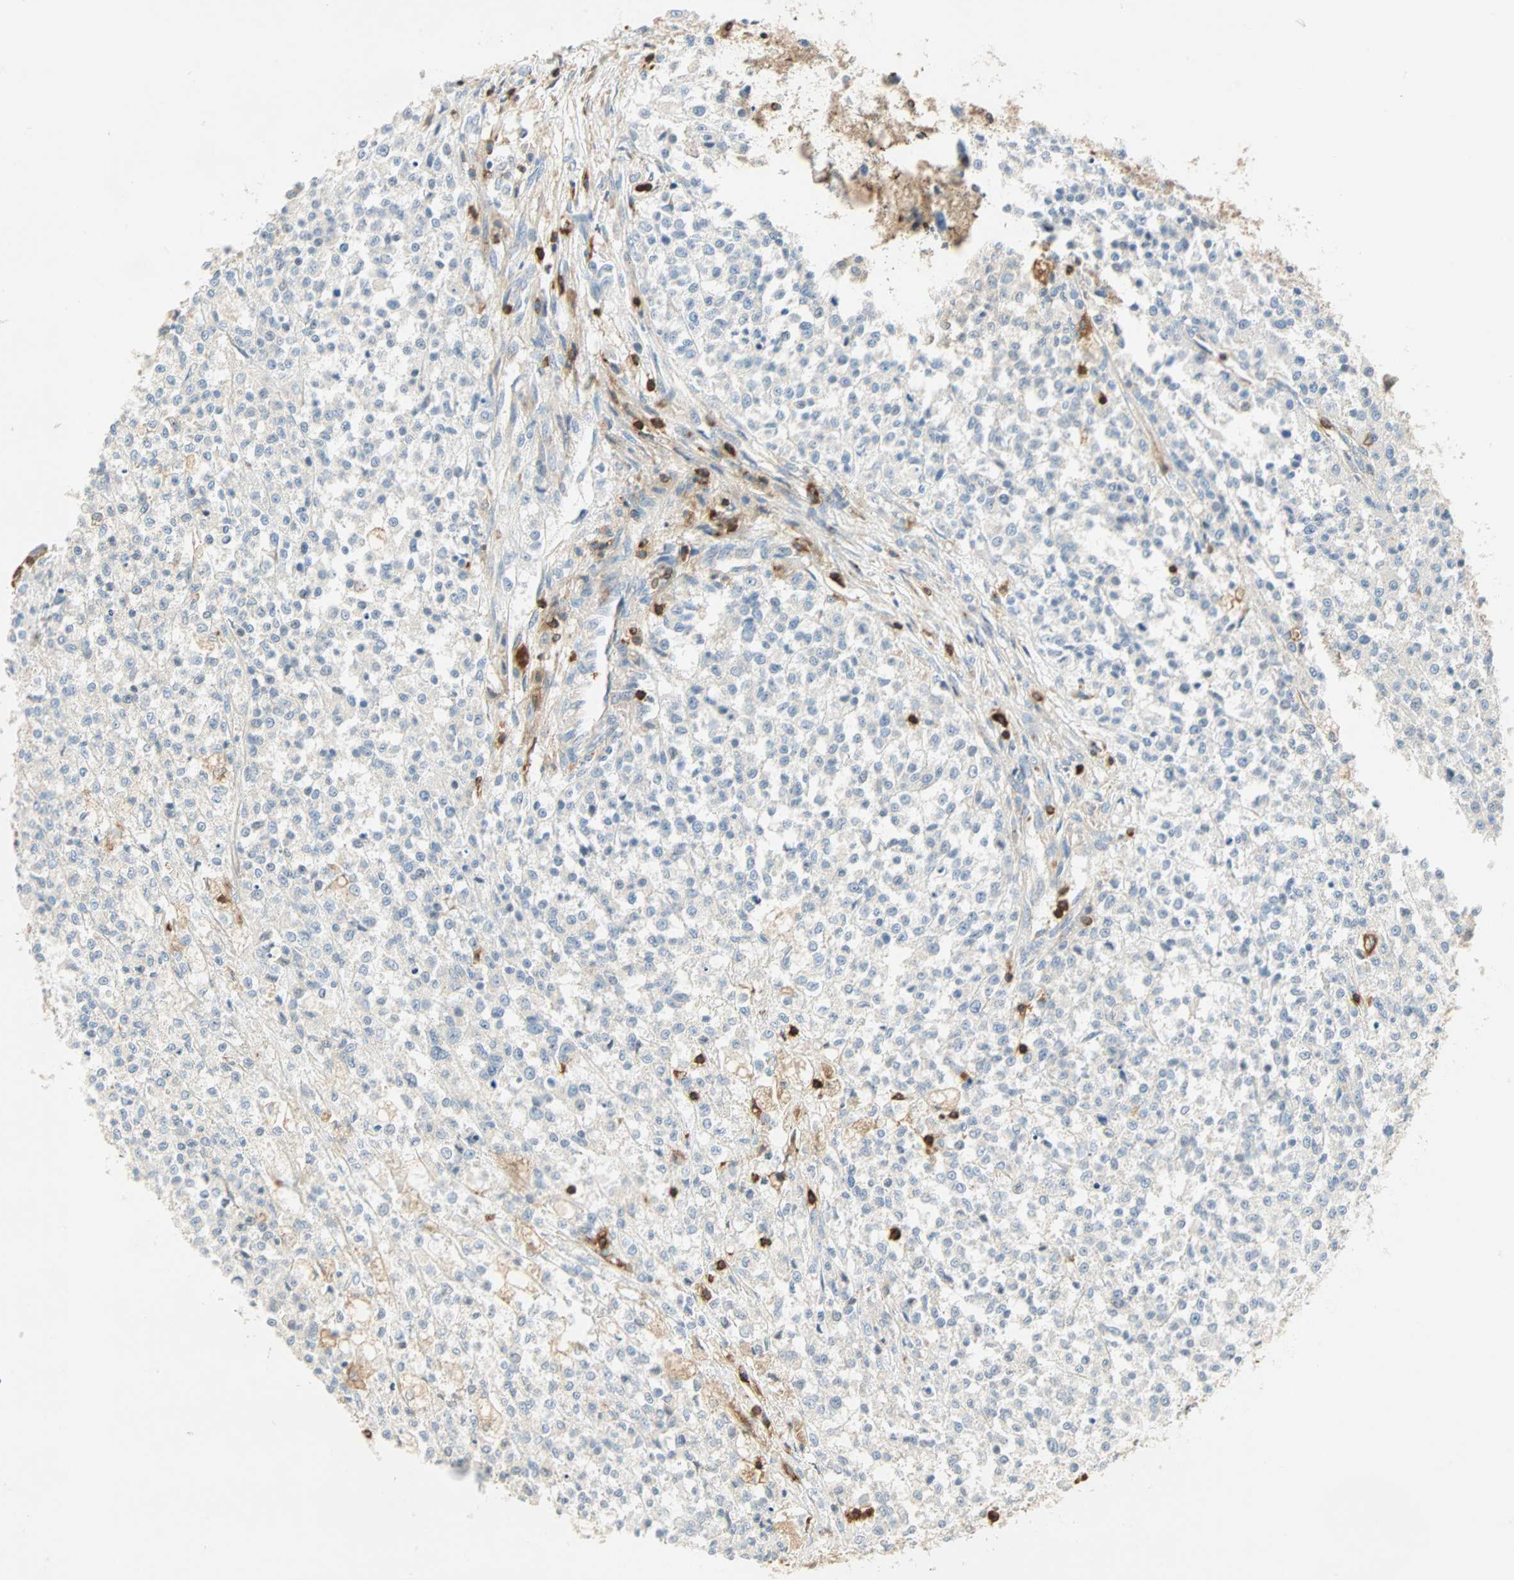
{"staining": {"intensity": "negative", "quantity": "none", "location": "none"}, "tissue": "testis cancer", "cell_type": "Tumor cells", "image_type": "cancer", "snomed": [{"axis": "morphology", "description": "Seminoma, NOS"}, {"axis": "topography", "description": "Testis"}], "caption": "Immunohistochemistry (IHC) micrograph of human seminoma (testis) stained for a protein (brown), which reveals no positivity in tumor cells. (DAB (3,3'-diaminobenzidine) IHC visualized using brightfield microscopy, high magnification).", "gene": "FMNL1", "patient": {"sex": "male", "age": 59}}